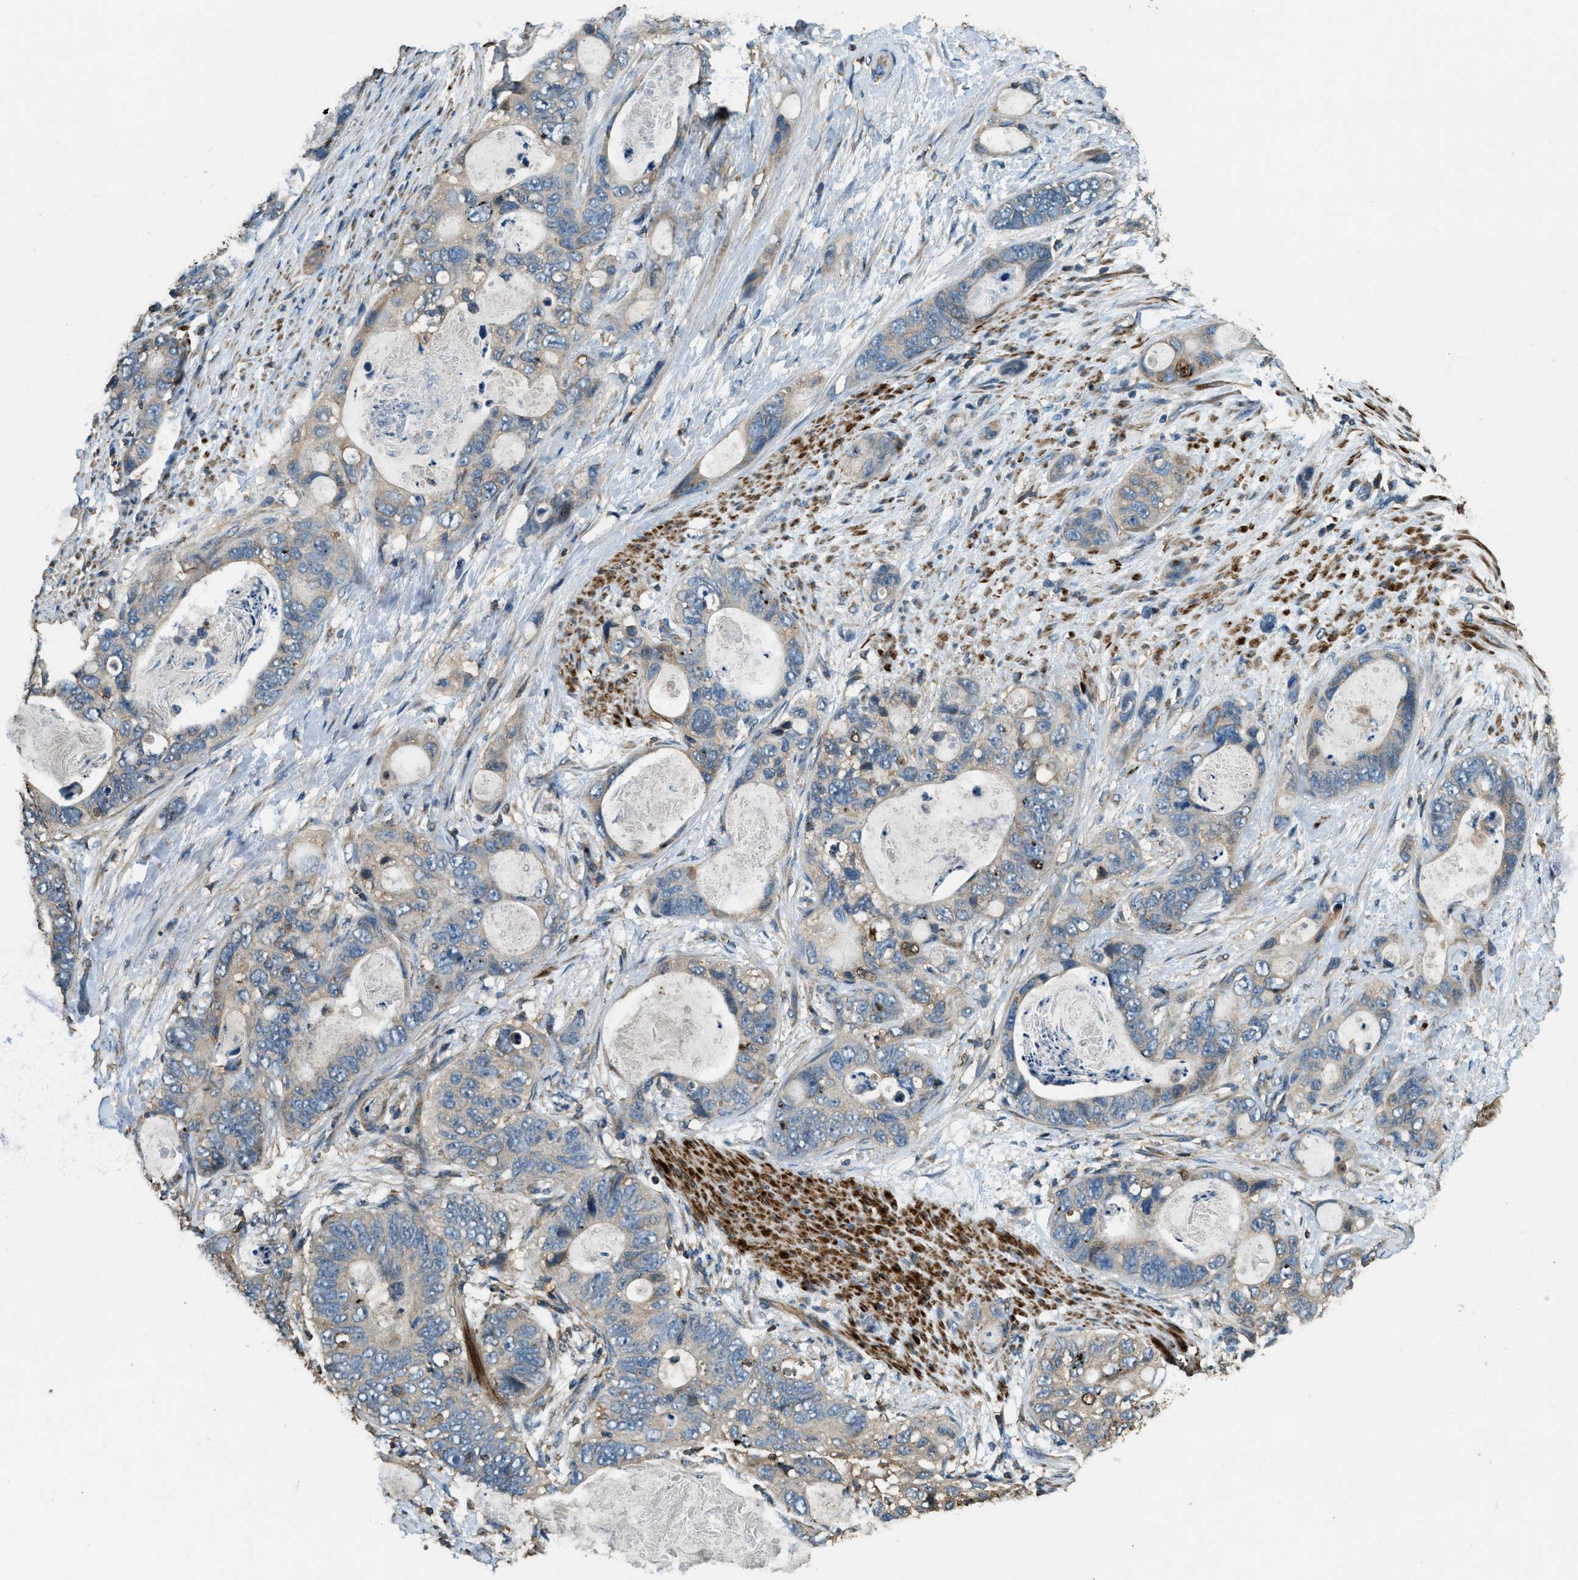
{"staining": {"intensity": "weak", "quantity": "<25%", "location": "cytoplasmic/membranous"}, "tissue": "stomach cancer", "cell_type": "Tumor cells", "image_type": "cancer", "snomed": [{"axis": "morphology", "description": "Normal tissue, NOS"}, {"axis": "morphology", "description": "Adenocarcinoma, NOS"}, {"axis": "topography", "description": "Stomach"}], "caption": "High power microscopy histopathology image of an IHC histopathology image of adenocarcinoma (stomach), revealing no significant positivity in tumor cells. (DAB IHC visualized using brightfield microscopy, high magnification).", "gene": "ERGIC1", "patient": {"sex": "female", "age": 89}}